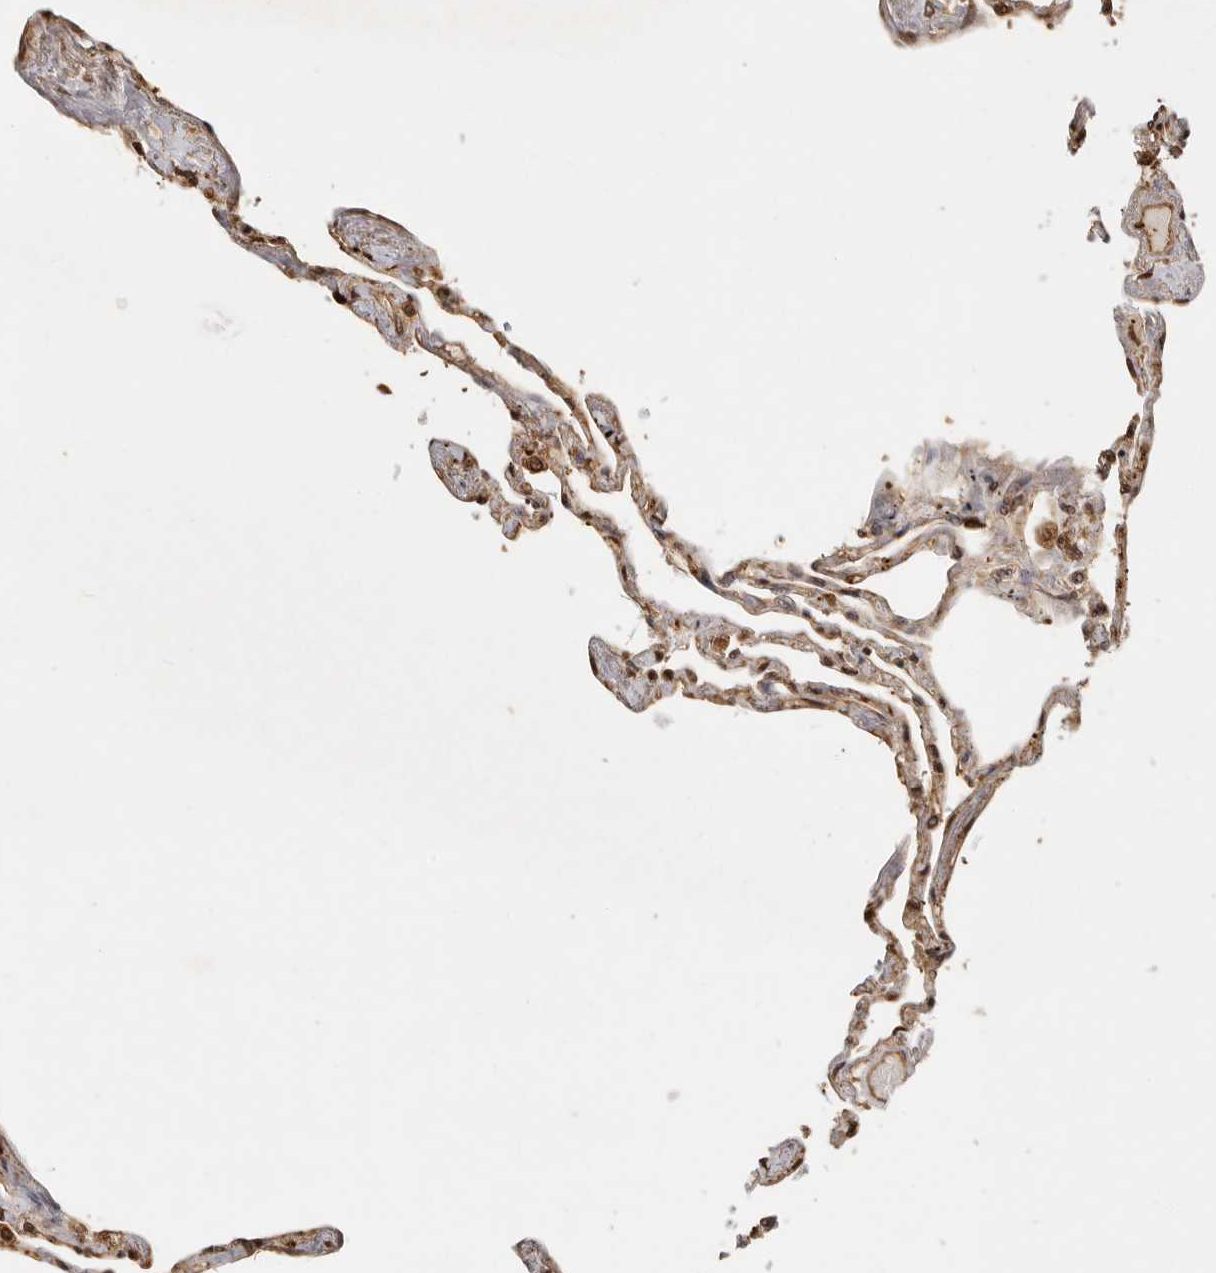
{"staining": {"intensity": "moderate", "quantity": ">75%", "location": "cytoplasmic/membranous,nuclear"}, "tissue": "lung", "cell_type": "Alveolar cells", "image_type": "normal", "snomed": [{"axis": "morphology", "description": "Normal tissue, NOS"}, {"axis": "topography", "description": "Lung"}], "caption": "Protein expression analysis of normal human lung reveals moderate cytoplasmic/membranous,nuclear positivity in about >75% of alveolar cells. The staining is performed using DAB (3,3'-diaminobenzidine) brown chromogen to label protein expression. The nuclei are counter-stained blue using hematoxylin.", "gene": "PSMA5", "patient": {"sex": "female", "age": 67}}